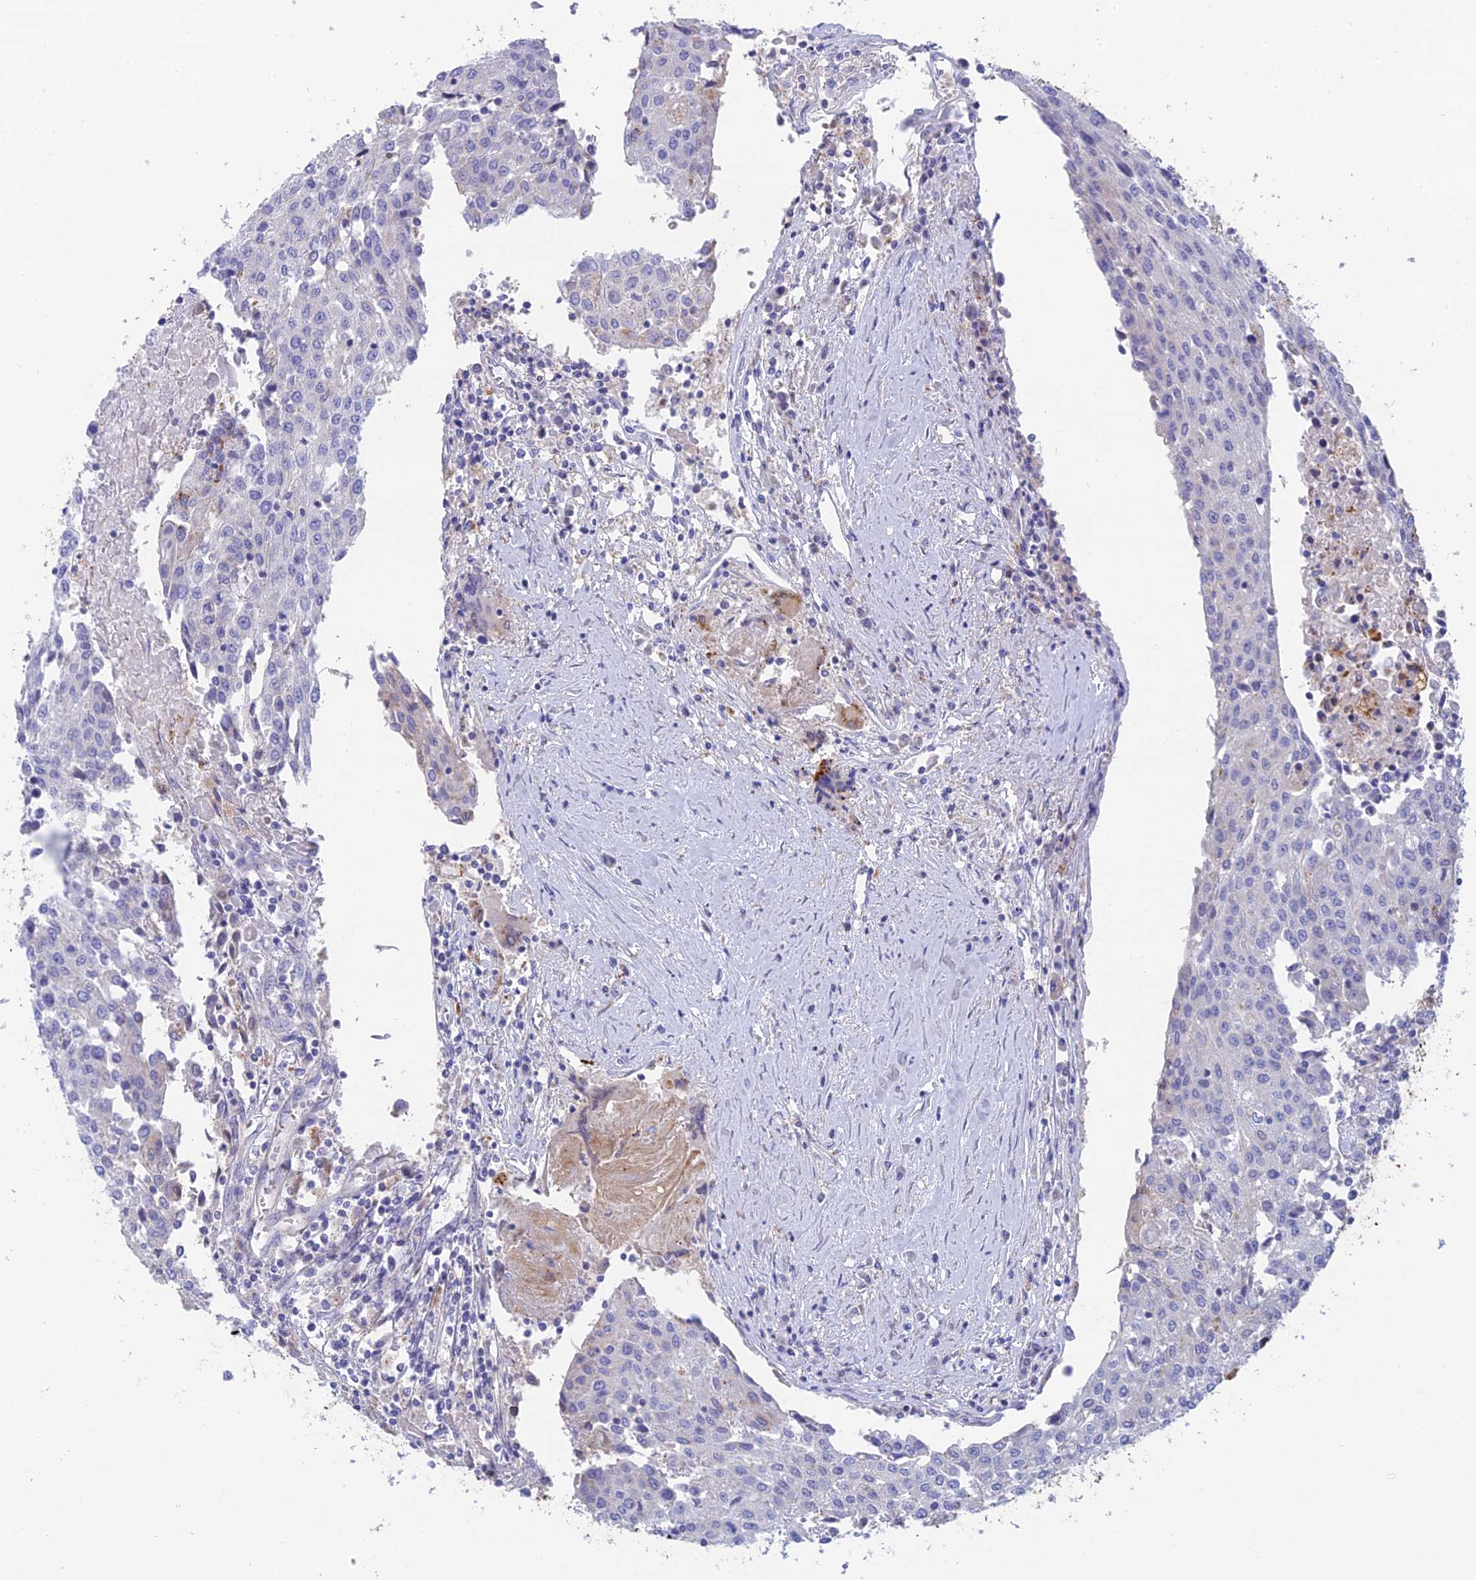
{"staining": {"intensity": "negative", "quantity": "none", "location": "none"}, "tissue": "urothelial cancer", "cell_type": "Tumor cells", "image_type": "cancer", "snomed": [{"axis": "morphology", "description": "Urothelial carcinoma, High grade"}, {"axis": "topography", "description": "Urinary bladder"}], "caption": "Human high-grade urothelial carcinoma stained for a protein using immunohistochemistry (IHC) displays no expression in tumor cells.", "gene": "WDR6", "patient": {"sex": "female", "age": 85}}